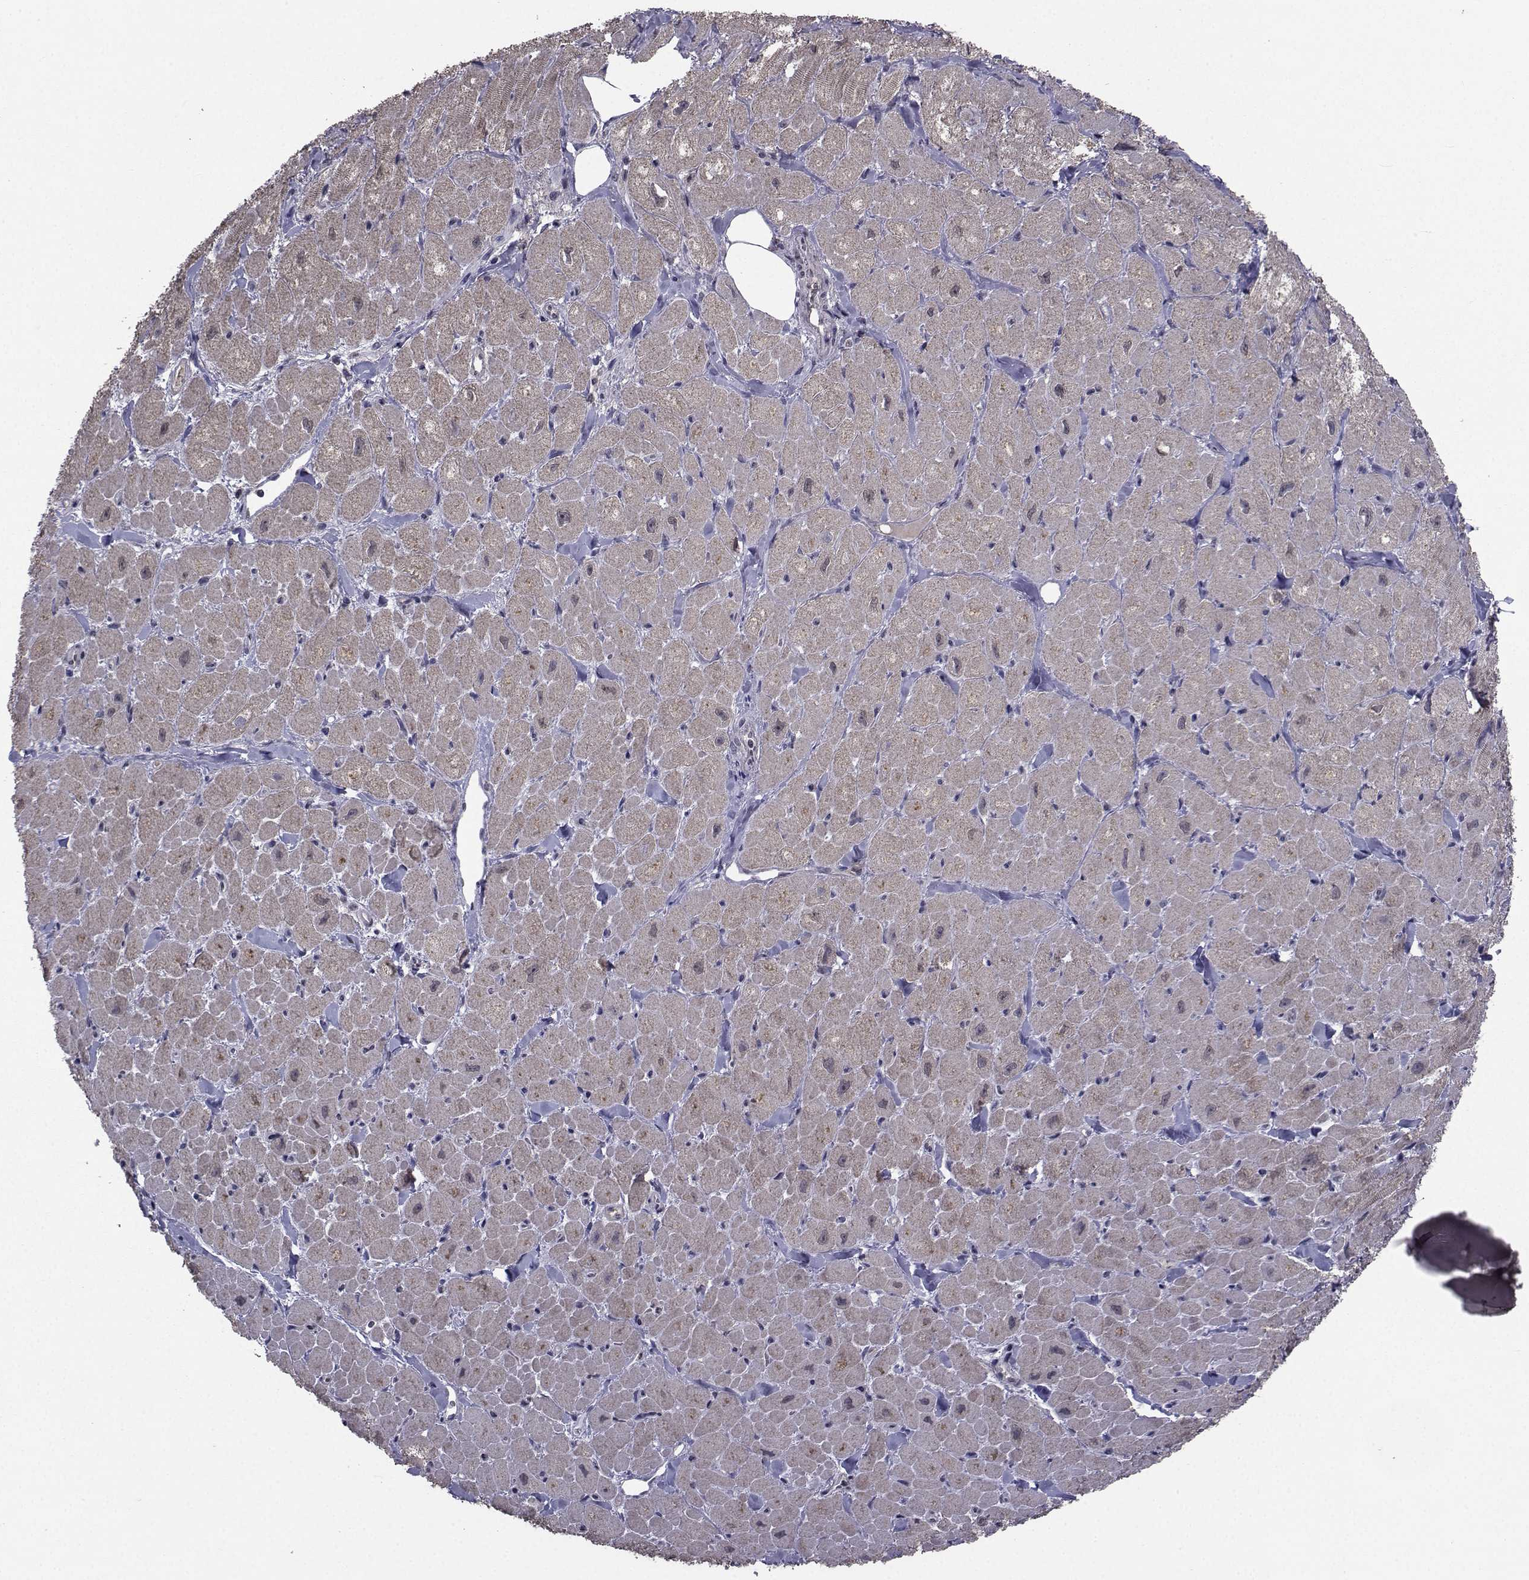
{"staining": {"intensity": "weak", "quantity": ">75%", "location": "cytoplasmic/membranous"}, "tissue": "heart muscle", "cell_type": "Cardiomyocytes", "image_type": "normal", "snomed": [{"axis": "morphology", "description": "Normal tissue, NOS"}, {"axis": "topography", "description": "Heart"}], "caption": "Immunohistochemical staining of benign heart muscle shows >75% levels of weak cytoplasmic/membranous protein positivity in approximately >75% of cardiomyocytes. (DAB (3,3'-diaminobenzidine) = brown stain, brightfield microscopy at high magnification).", "gene": "CYP2S1", "patient": {"sex": "male", "age": 60}}